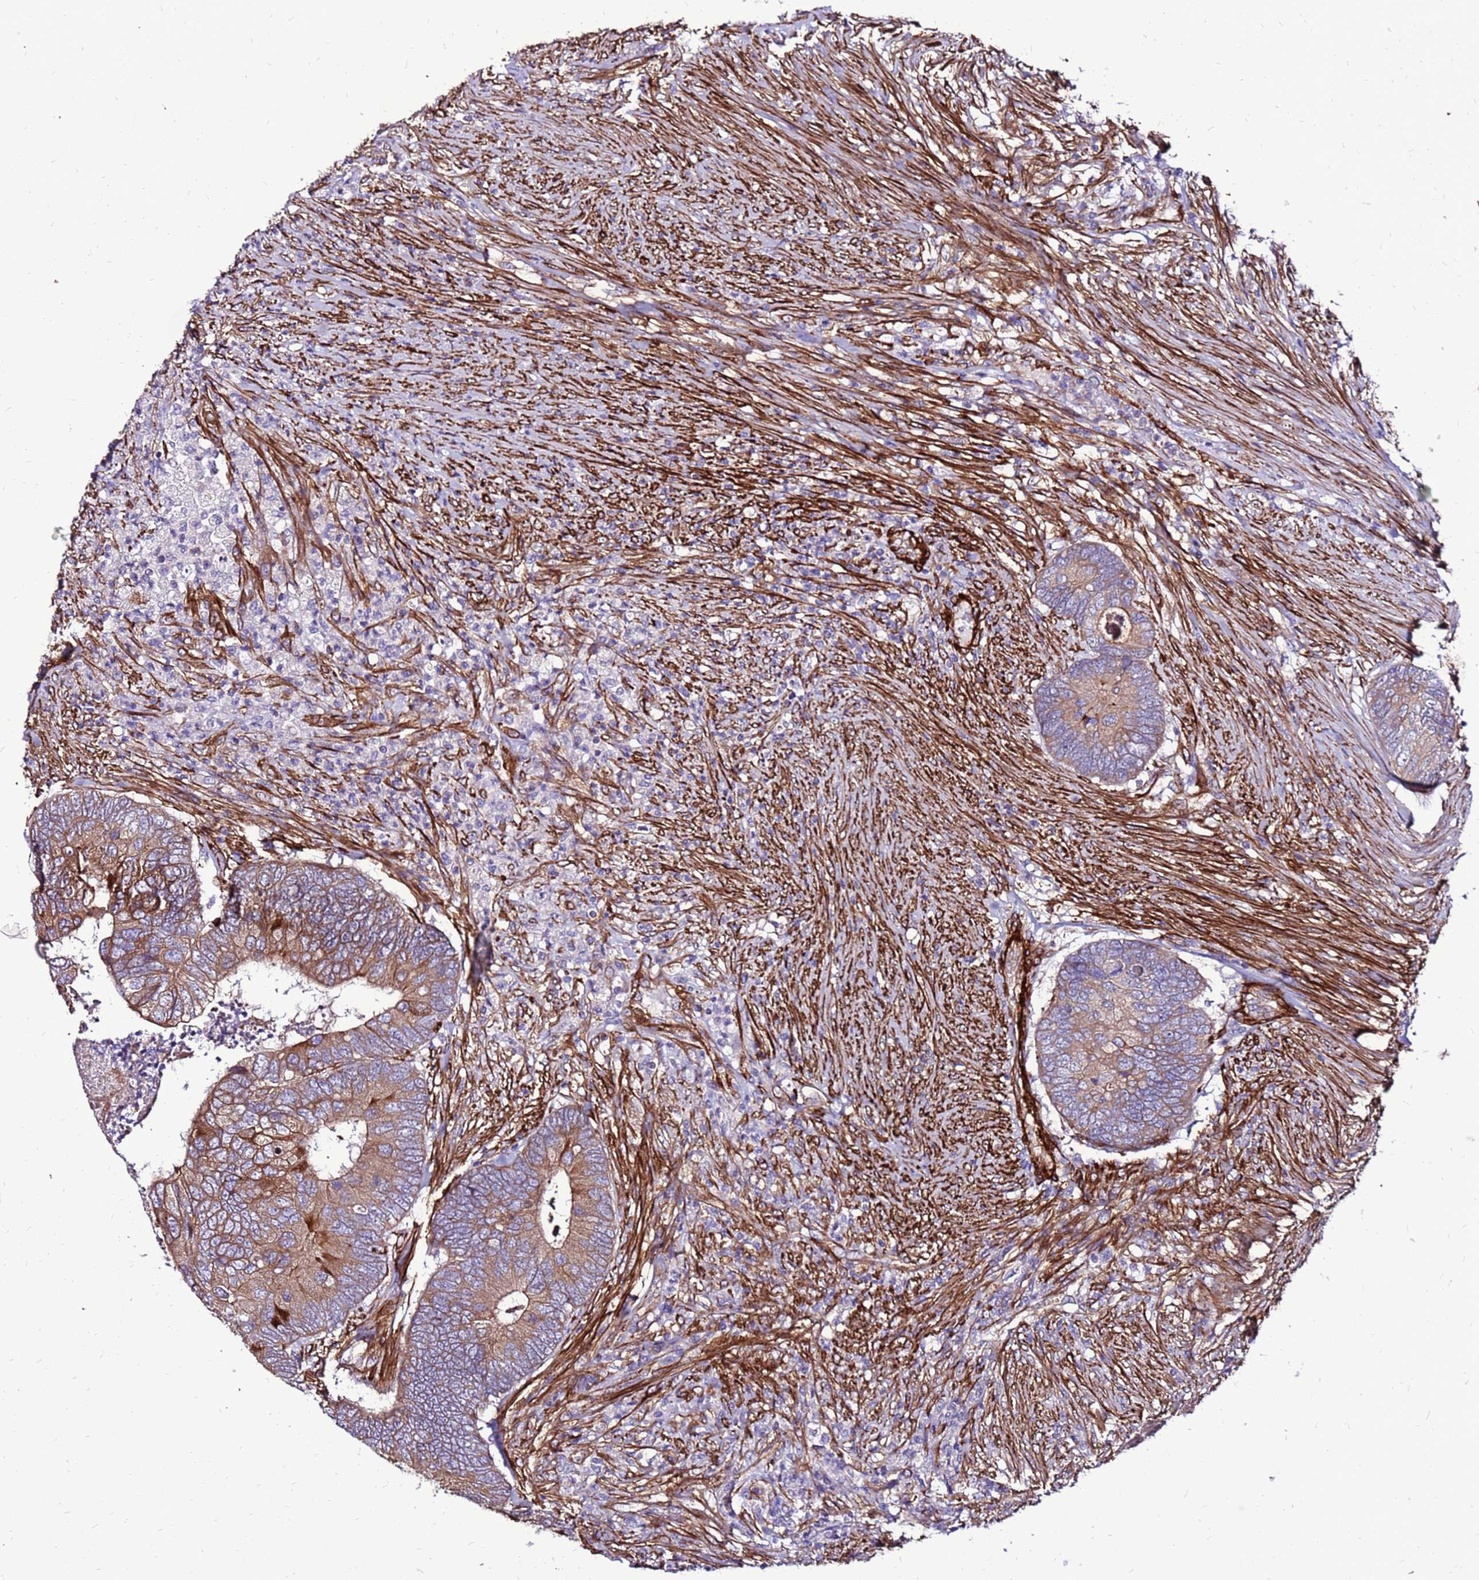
{"staining": {"intensity": "moderate", "quantity": ">75%", "location": "cytoplasmic/membranous"}, "tissue": "colorectal cancer", "cell_type": "Tumor cells", "image_type": "cancer", "snomed": [{"axis": "morphology", "description": "Adenocarcinoma, NOS"}, {"axis": "topography", "description": "Colon"}], "caption": "Human colorectal adenocarcinoma stained with a brown dye shows moderate cytoplasmic/membranous positive expression in about >75% of tumor cells.", "gene": "EI24", "patient": {"sex": "female", "age": 67}}